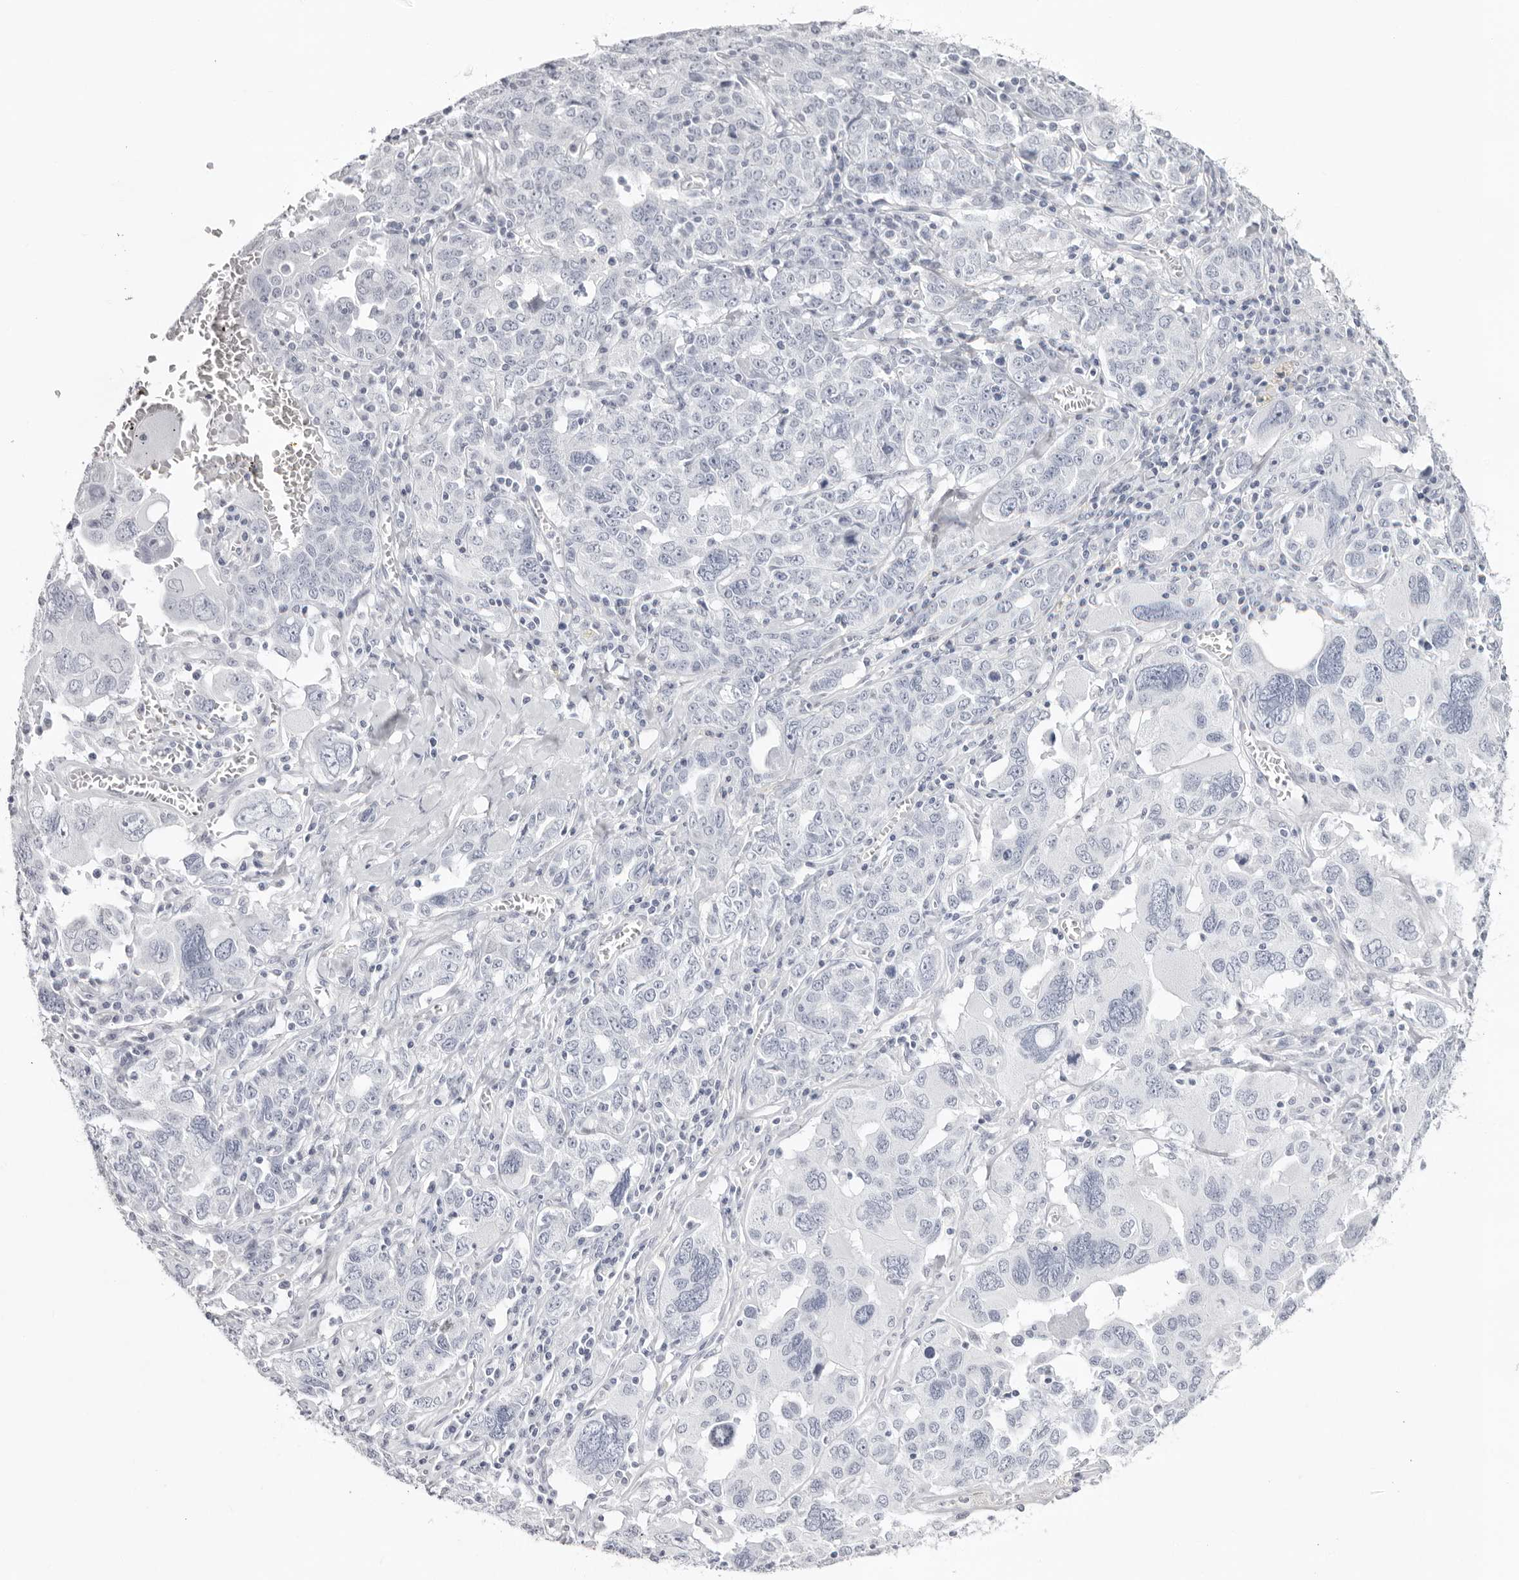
{"staining": {"intensity": "negative", "quantity": "none", "location": "none"}, "tissue": "ovarian cancer", "cell_type": "Tumor cells", "image_type": "cancer", "snomed": [{"axis": "morphology", "description": "Carcinoma, endometroid"}, {"axis": "topography", "description": "Ovary"}], "caption": "Tumor cells are negative for protein expression in human ovarian cancer (endometroid carcinoma).", "gene": "INSL3", "patient": {"sex": "female", "age": 62}}